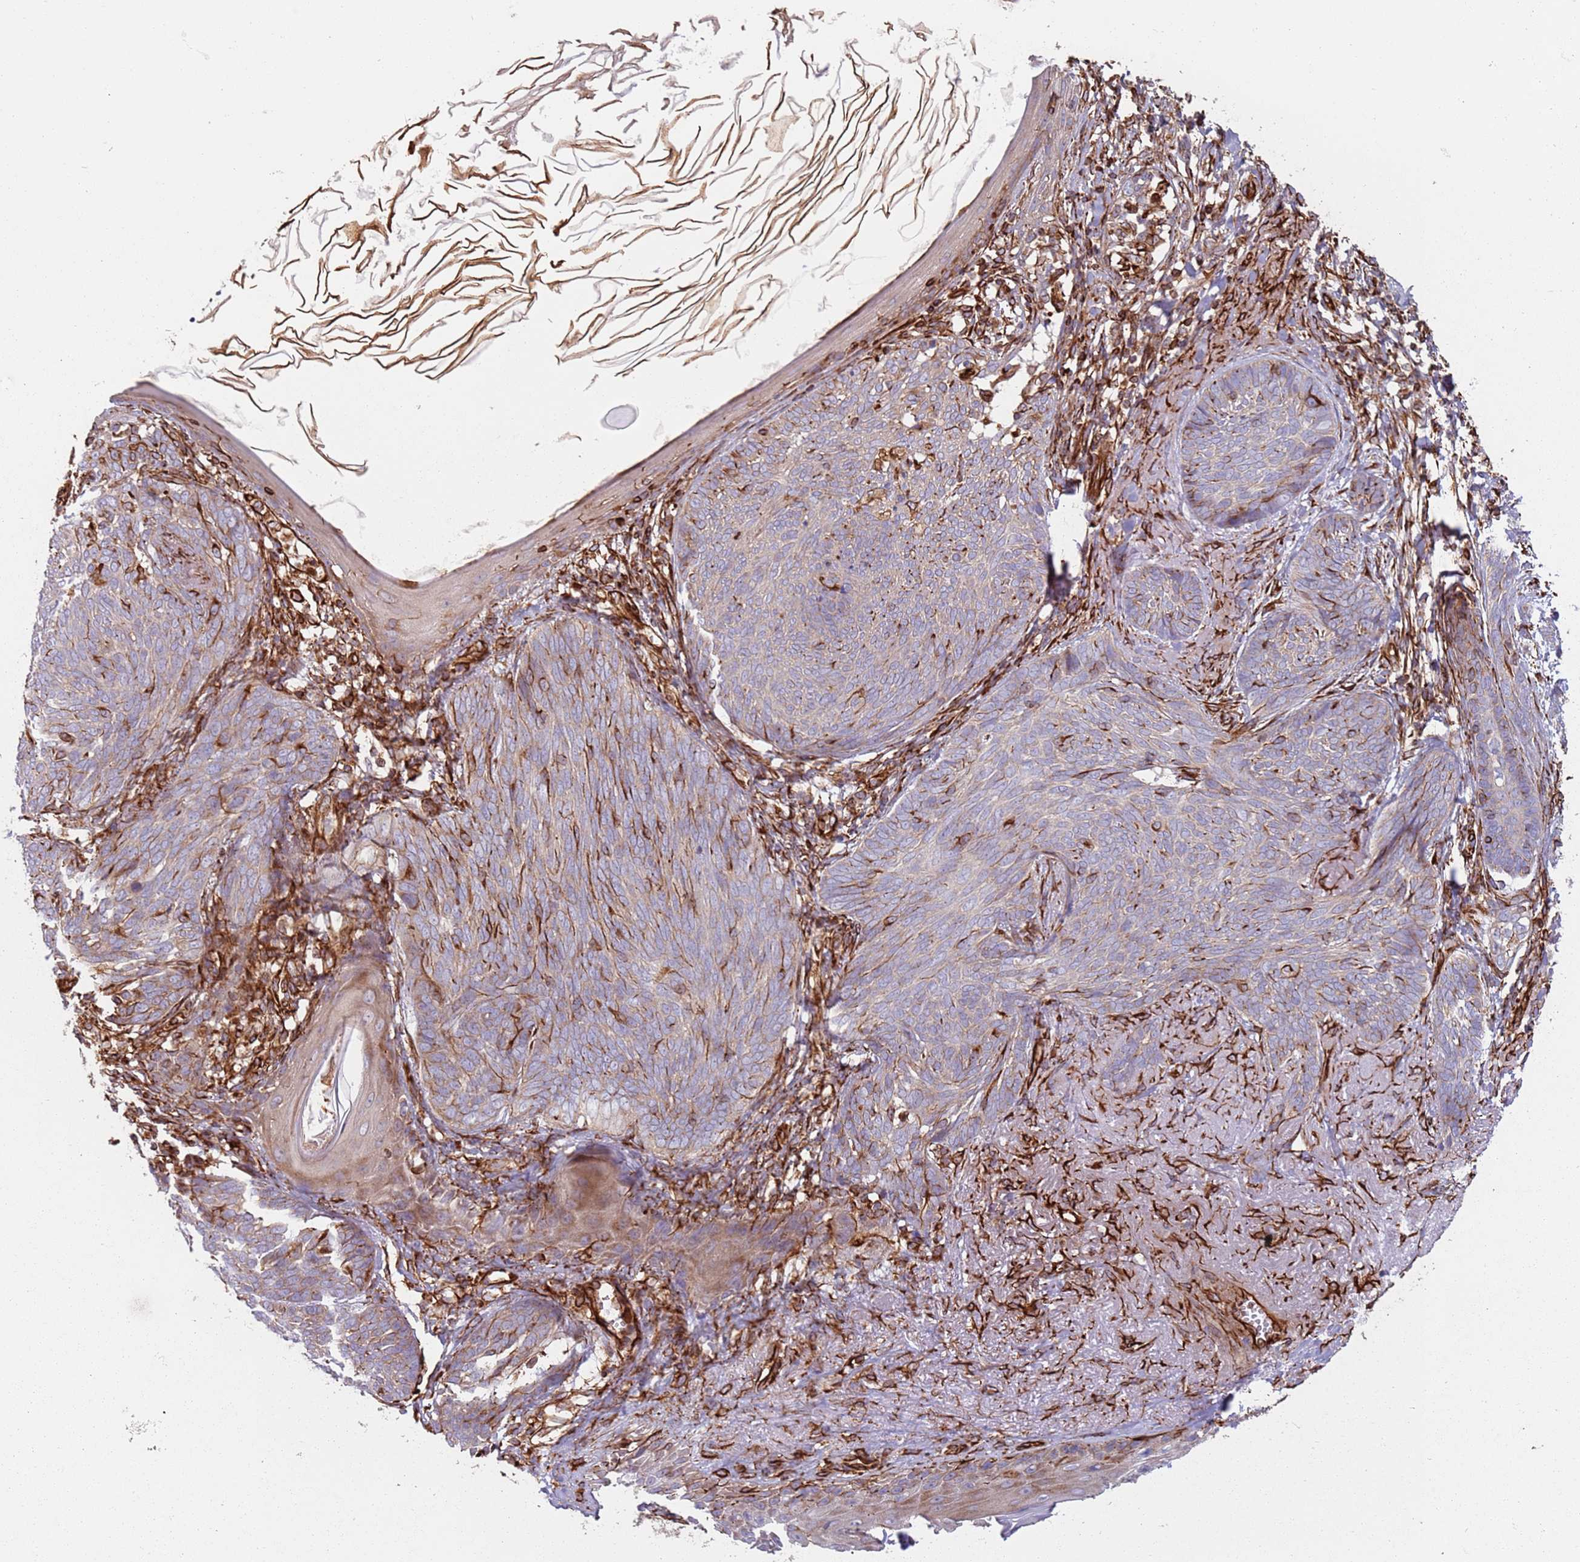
{"staining": {"intensity": "weak", "quantity": "25%-75%", "location": "cytoplasmic/membranous"}, "tissue": "skin cancer", "cell_type": "Tumor cells", "image_type": "cancer", "snomed": [{"axis": "morphology", "description": "Basal cell carcinoma"}, {"axis": "topography", "description": "Skin"}], "caption": "Brown immunohistochemical staining in skin cancer reveals weak cytoplasmic/membranous expression in about 25%-75% of tumor cells. The staining was performed using DAB (3,3'-diaminobenzidine) to visualize the protein expression in brown, while the nuclei were stained in blue with hematoxylin (Magnification: 20x).", "gene": "SNAPIN", "patient": {"sex": "female", "age": 86}}